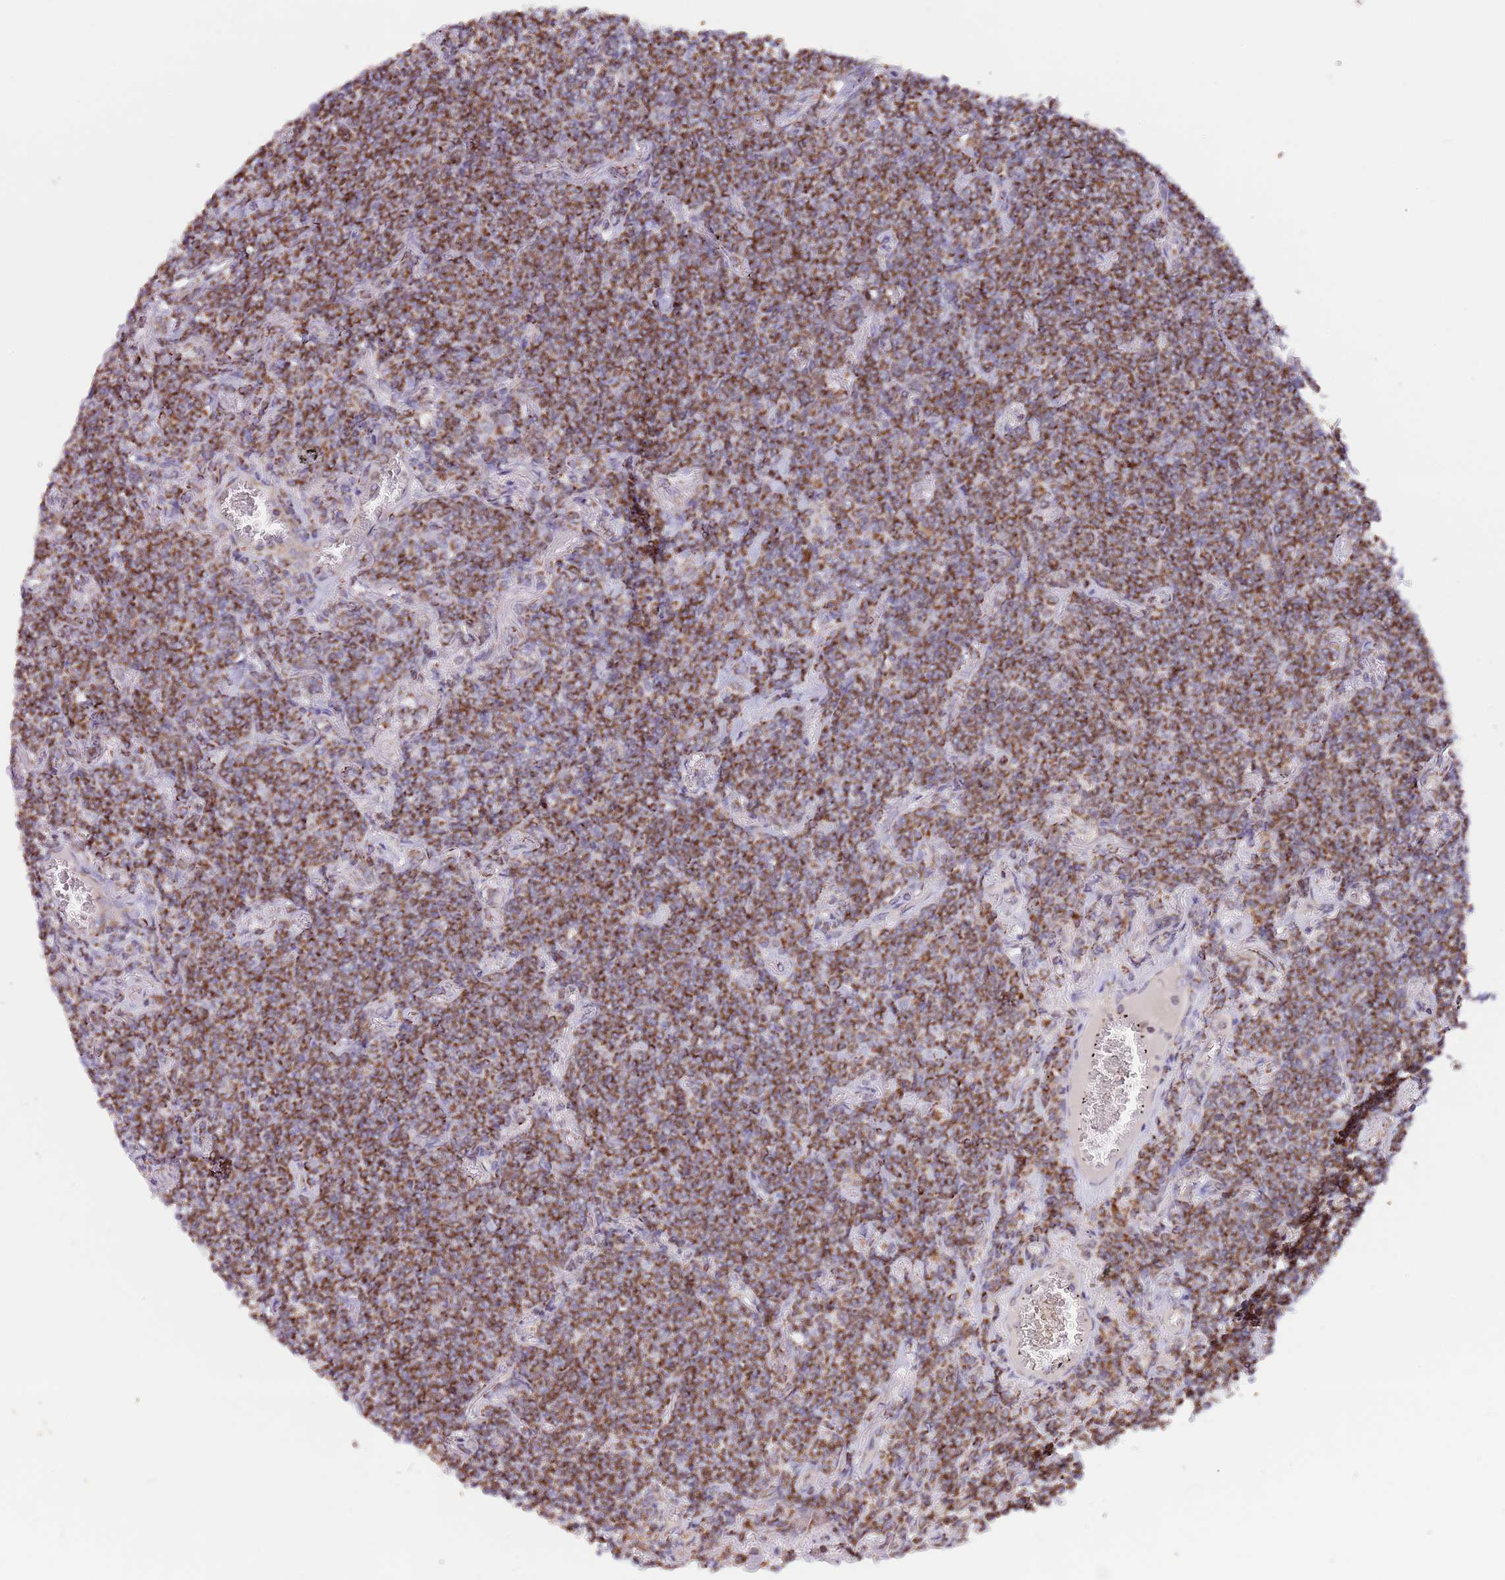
{"staining": {"intensity": "strong", "quantity": ">75%", "location": "cytoplasmic/membranous"}, "tissue": "lymphoma", "cell_type": "Tumor cells", "image_type": "cancer", "snomed": [{"axis": "morphology", "description": "Malignant lymphoma, non-Hodgkin's type, Low grade"}, {"axis": "topography", "description": "Lung"}], "caption": "This is an image of immunohistochemistry staining of low-grade malignant lymphoma, non-Hodgkin's type, which shows strong positivity in the cytoplasmic/membranous of tumor cells.", "gene": "LHX6", "patient": {"sex": "female", "age": 71}}